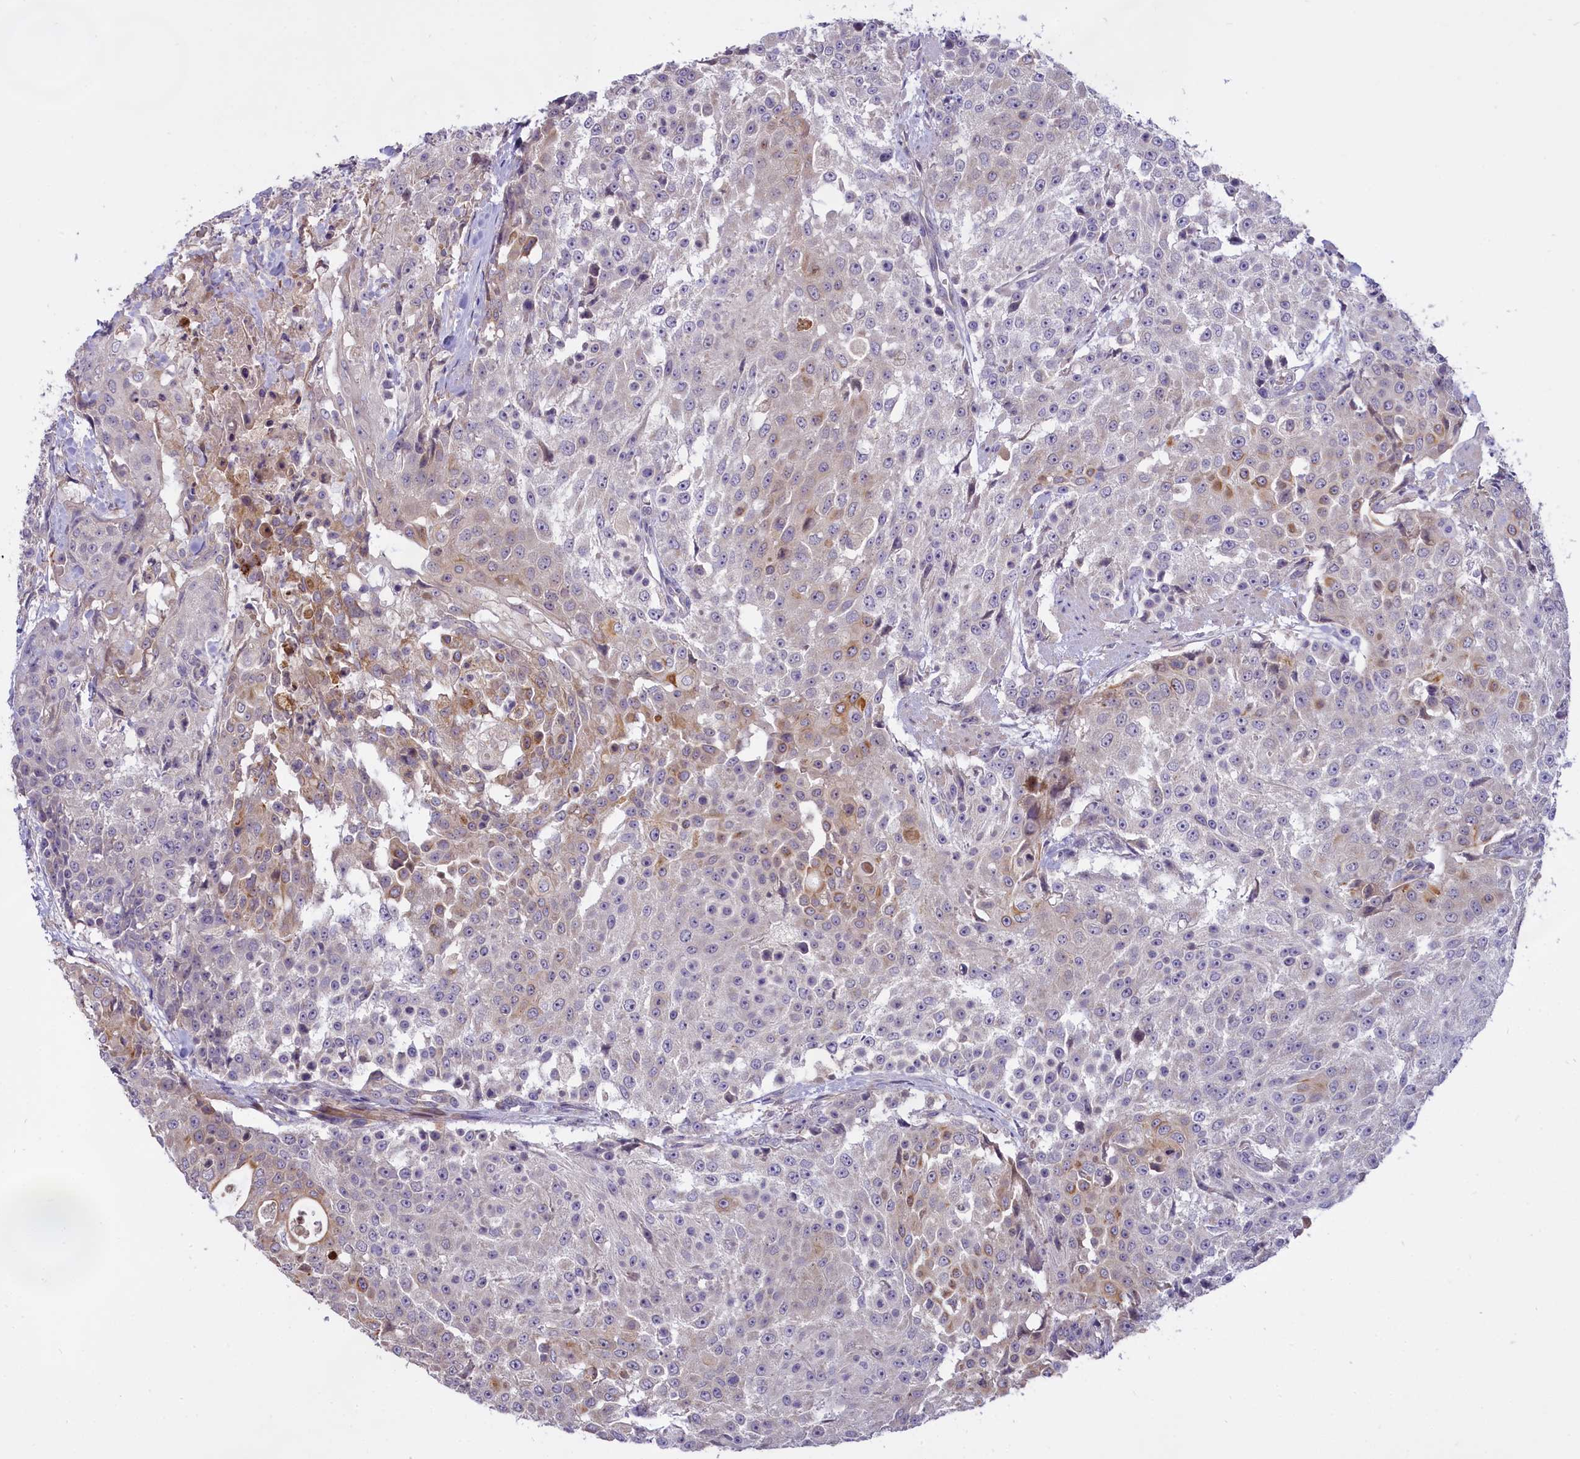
{"staining": {"intensity": "weak", "quantity": "<25%", "location": "cytoplasmic/membranous"}, "tissue": "urothelial cancer", "cell_type": "Tumor cells", "image_type": "cancer", "snomed": [{"axis": "morphology", "description": "Urothelial carcinoma, High grade"}, {"axis": "topography", "description": "Urinary bladder"}], "caption": "This is a photomicrograph of immunohistochemistry (IHC) staining of urothelial cancer, which shows no expression in tumor cells.", "gene": "MEMO1", "patient": {"sex": "female", "age": 63}}